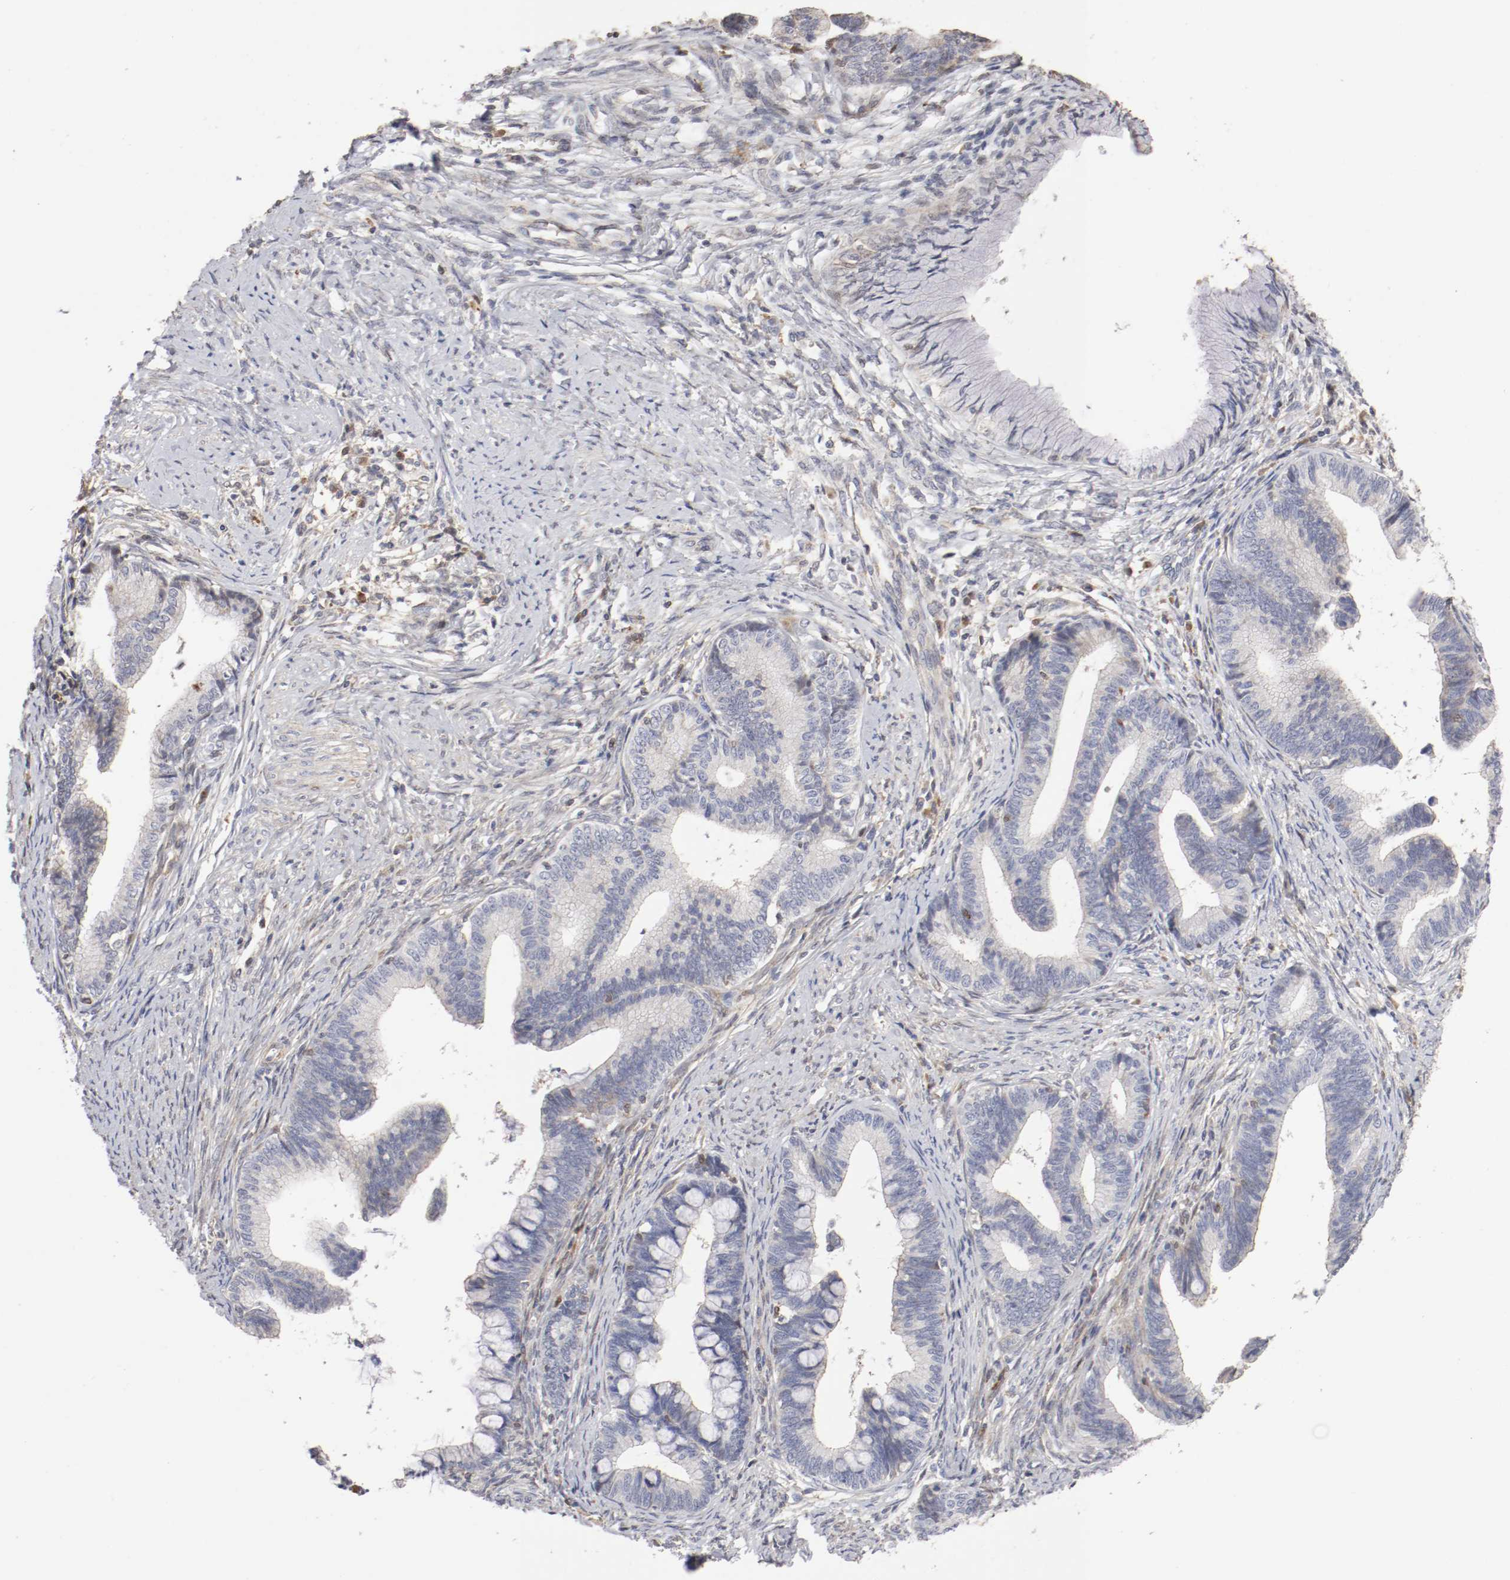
{"staining": {"intensity": "negative", "quantity": "none", "location": "none"}, "tissue": "cervical cancer", "cell_type": "Tumor cells", "image_type": "cancer", "snomed": [{"axis": "morphology", "description": "Adenocarcinoma, NOS"}, {"axis": "topography", "description": "Cervix"}], "caption": "The immunohistochemistry histopathology image has no significant positivity in tumor cells of adenocarcinoma (cervical) tissue.", "gene": "CDK6", "patient": {"sex": "female", "age": 36}}